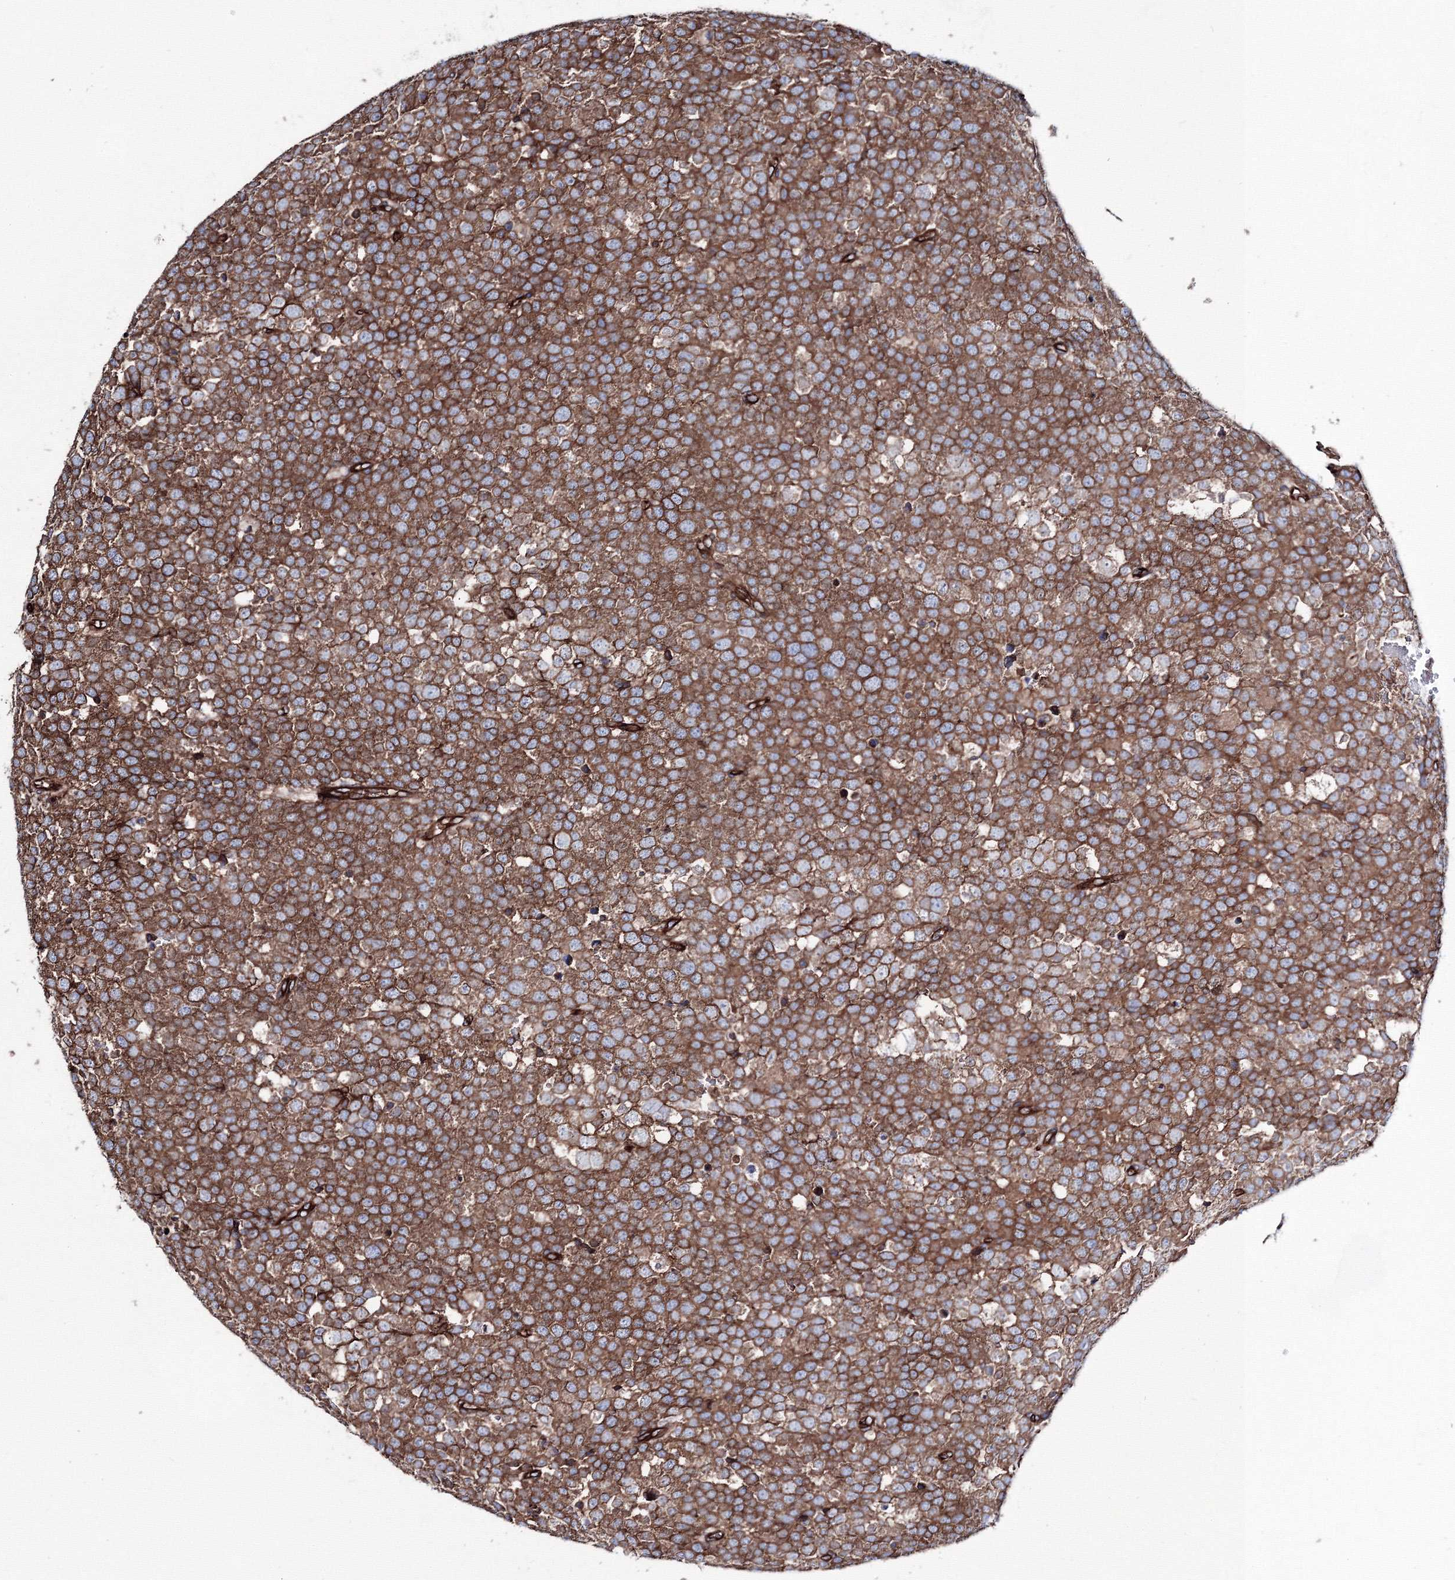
{"staining": {"intensity": "moderate", "quantity": ">75%", "location": "cytoplasmic/membranous"}, "tissue": "testis cancer", "cell_type": "Tumor cells", "image_type": "cancer", "snomed": [{"axis": "morphology", "description": "Seminoma, NOS"}, {"axis": "topography", "description": "Testis"}], "caption": "This photomicrograph exhibits testis cancer stained with immunohistochemistry to label a protein in brown. The cytoplasmic/membranous of tumor cells show moderate positivity for the protein. Nuclei are counter-stained blue.", "gene": "ANKRD37", "patient": {"sex": "male", "age": 71}}